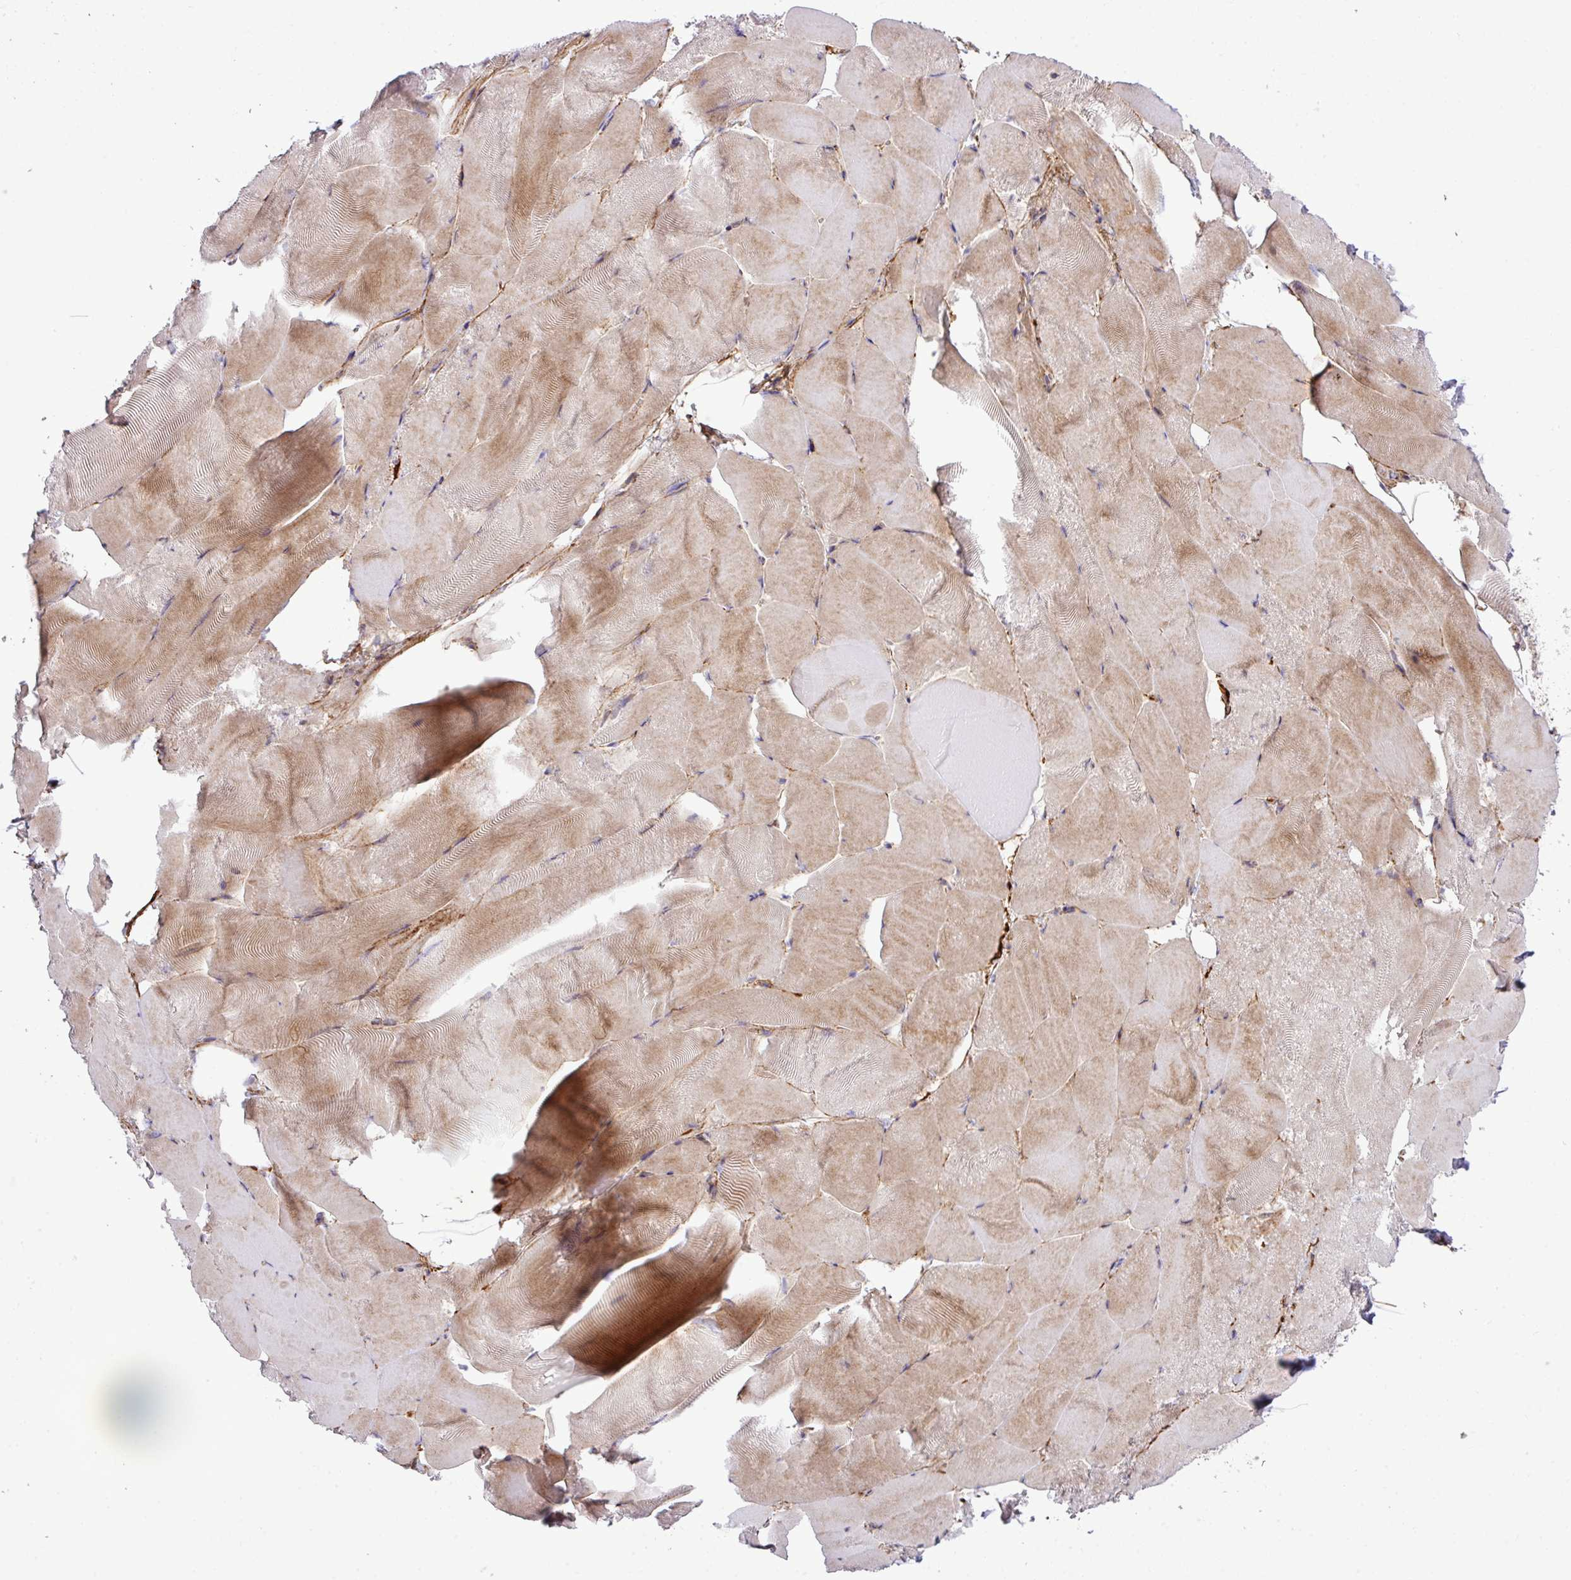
{"staining": {"intensity": "moderate", "quantity": ">75%", "location": "cytoplasmic/membranous"}, "tissue": "skeletal muscle", "cell_type": "Myocytes", "image_type": "normal", "snomed": [{"axis": "morphology", "description": "Normal tissue, NOS"}, {"axis": "topography", "description": "Skeletal muscle"}], "caption": "Immunohistochemical staining of unremarkable skeletal muscle demonstrates medium levels of moderate cytoplasmic/membranous expression in approximately >75% of myocytes.", "gene": "ZNF569", "patient": {"sex": "female", "age": 64}}